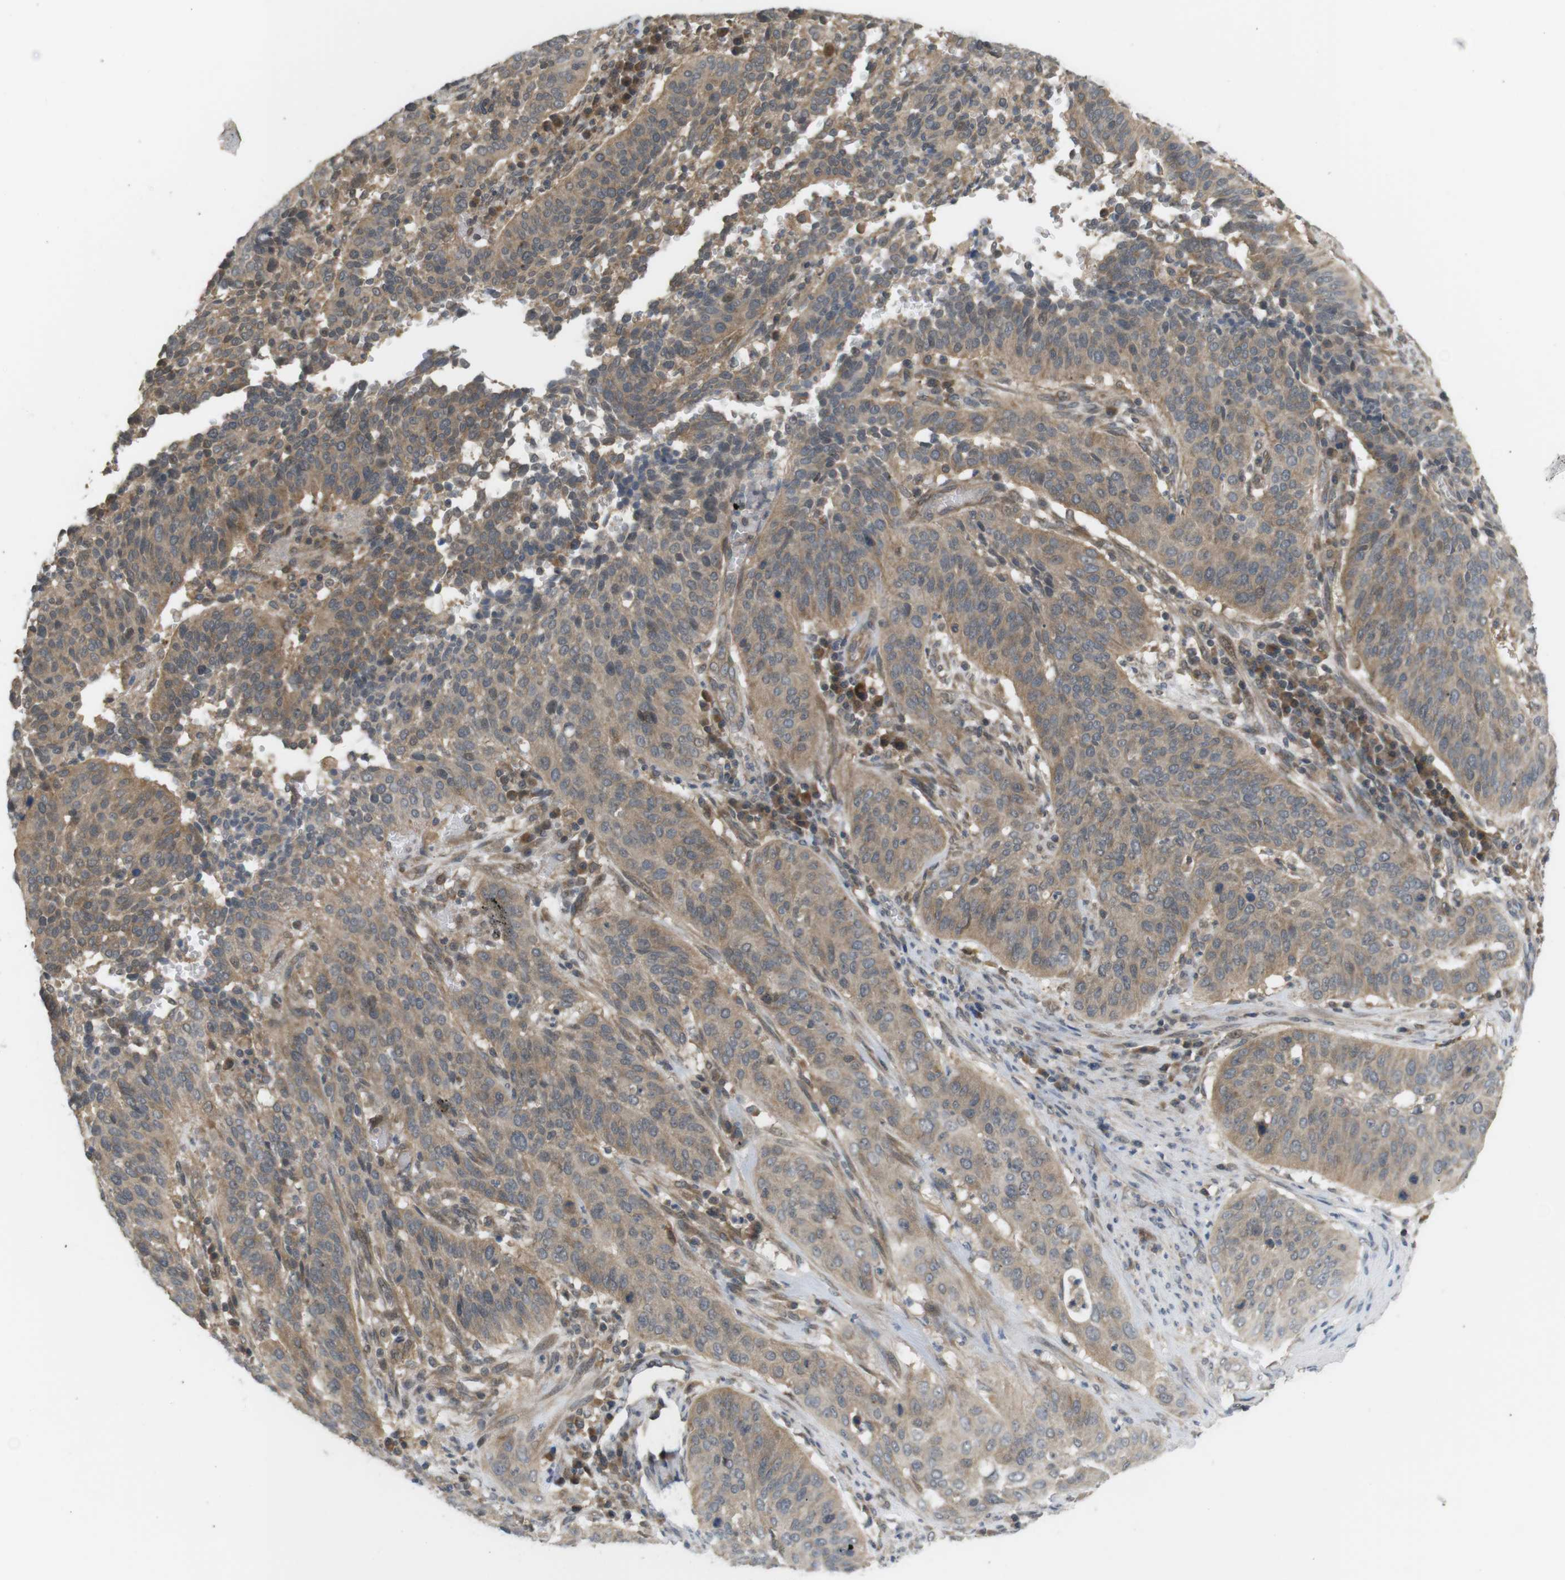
{"staining": {"intensity": "moderate", "quantity": ">75%", "location": "cytoplasmic/membranous"}, "tissue": "cervical cancer", "cell_type": "Tumor cells", "image_type": "cancer", "snomed": [{"axis": "morphology", "description": "Normal tissue, NOS"}, {"axis": "morphology", "description": "Squamous cell carcinoma, NOS"}, {"axis": "topography", "description": "Cervix"}], "caption": "Moderate cytoplasmic/membranous expression for a protein is identified in approximately >75% of tumor cells of cervical cancer (squamous cell carcinoma) using immunohistochemistry.", "gene": "RNF130", "patient": {"sex": "female", "age": 39}}